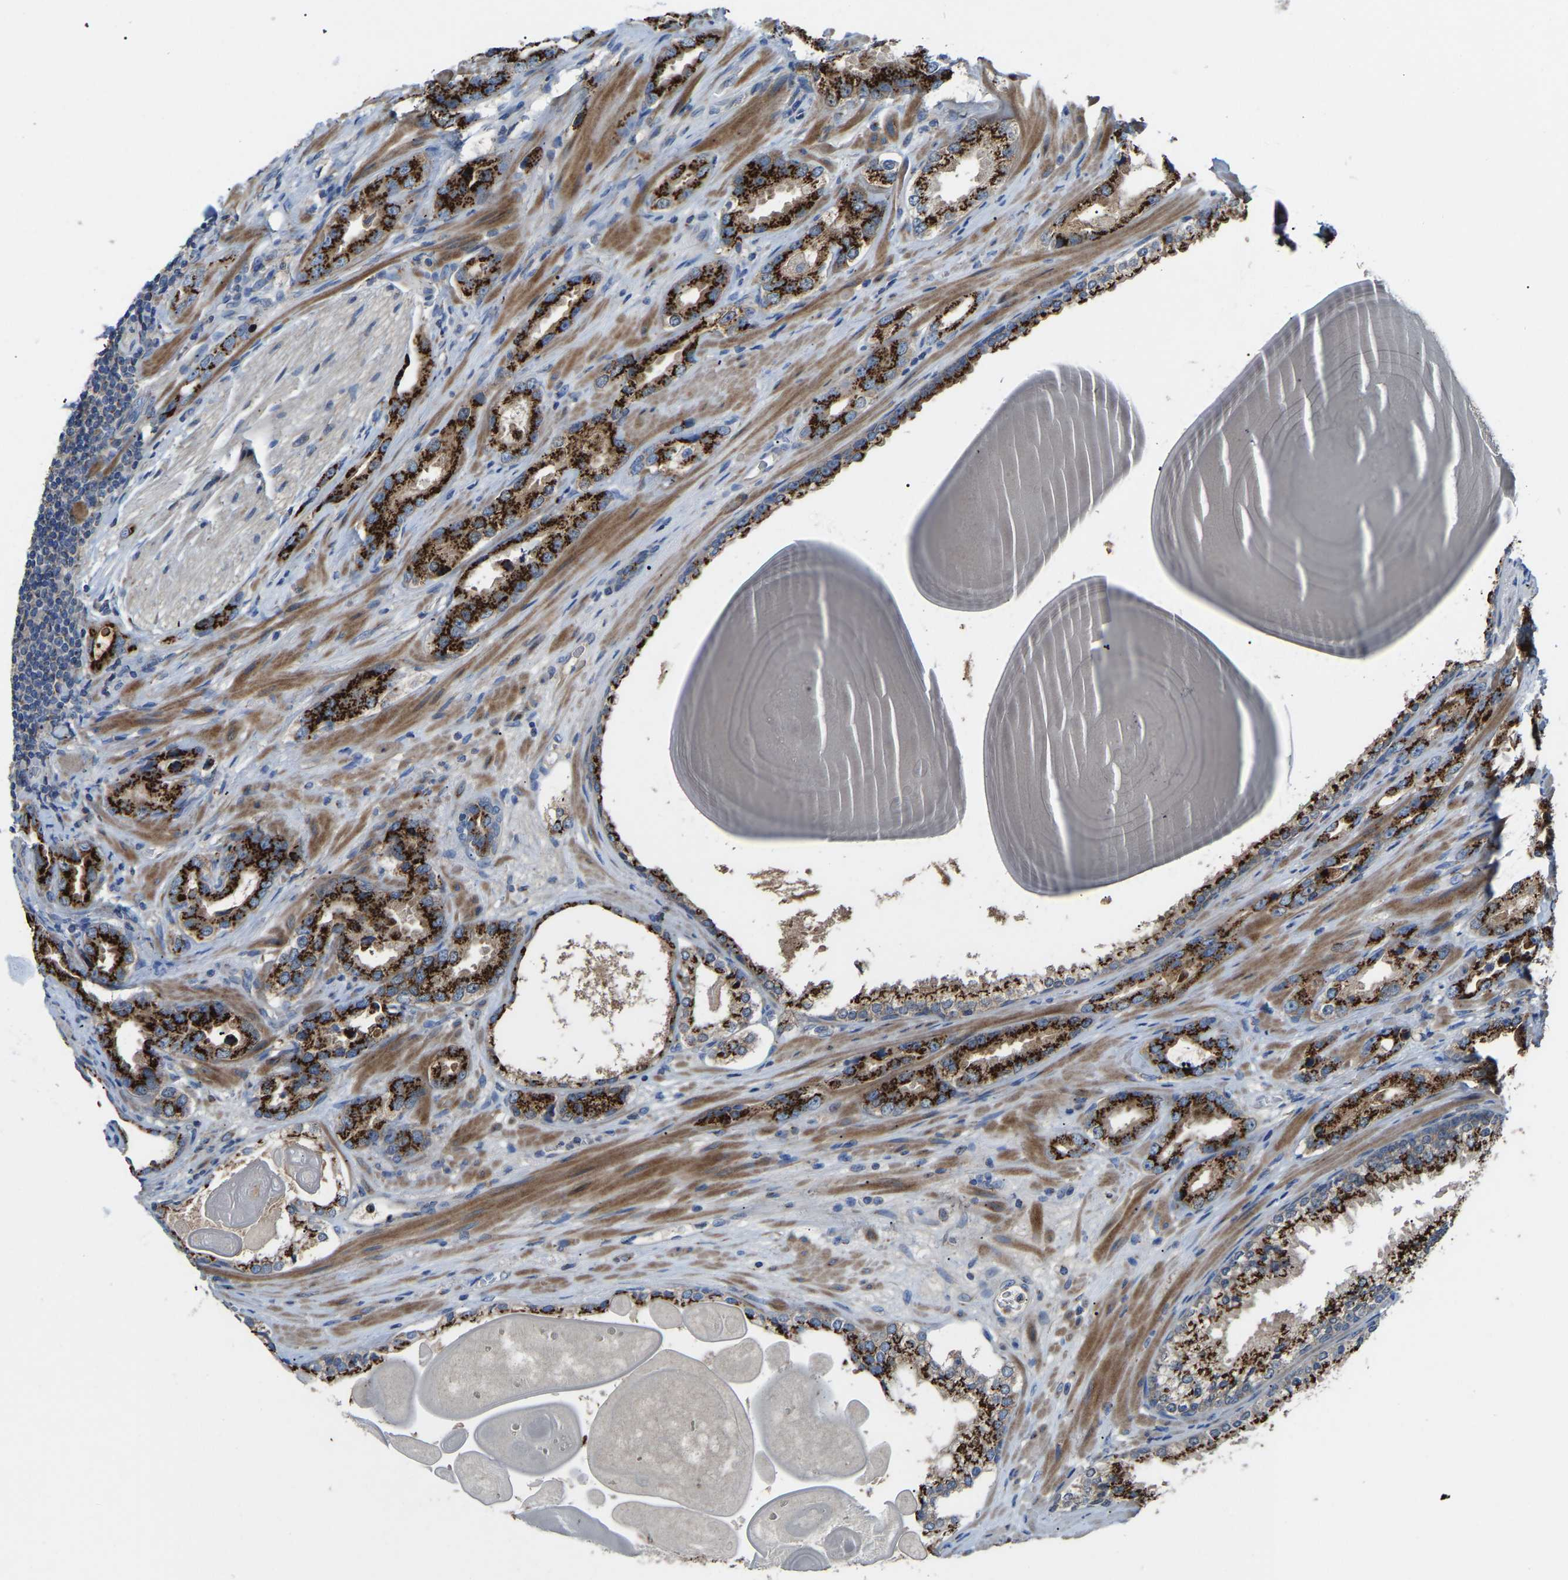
{"staining": {"intensity": "strong", "quantity": ">75%", "location": "cytoplasmic/membranous"}, "tissue": "prostate cancer", "cell_type": "Tumor cells", "image_type": "cancer", "snomed": [{"axis": "morphology", "description": "Adenocarcinoma, High grade"}, {"axis": "topography", "description": "Prostate"}], "caption": "Prostate cancer (high-grade adenocarcinoma) tissue exhibits strong cytoplasmic/membranous staining in about >75% of tumor cells, visualized by immunohistochemistry.", "gene": "CANT1", "patient": {"sex": "male", "age": 63}}